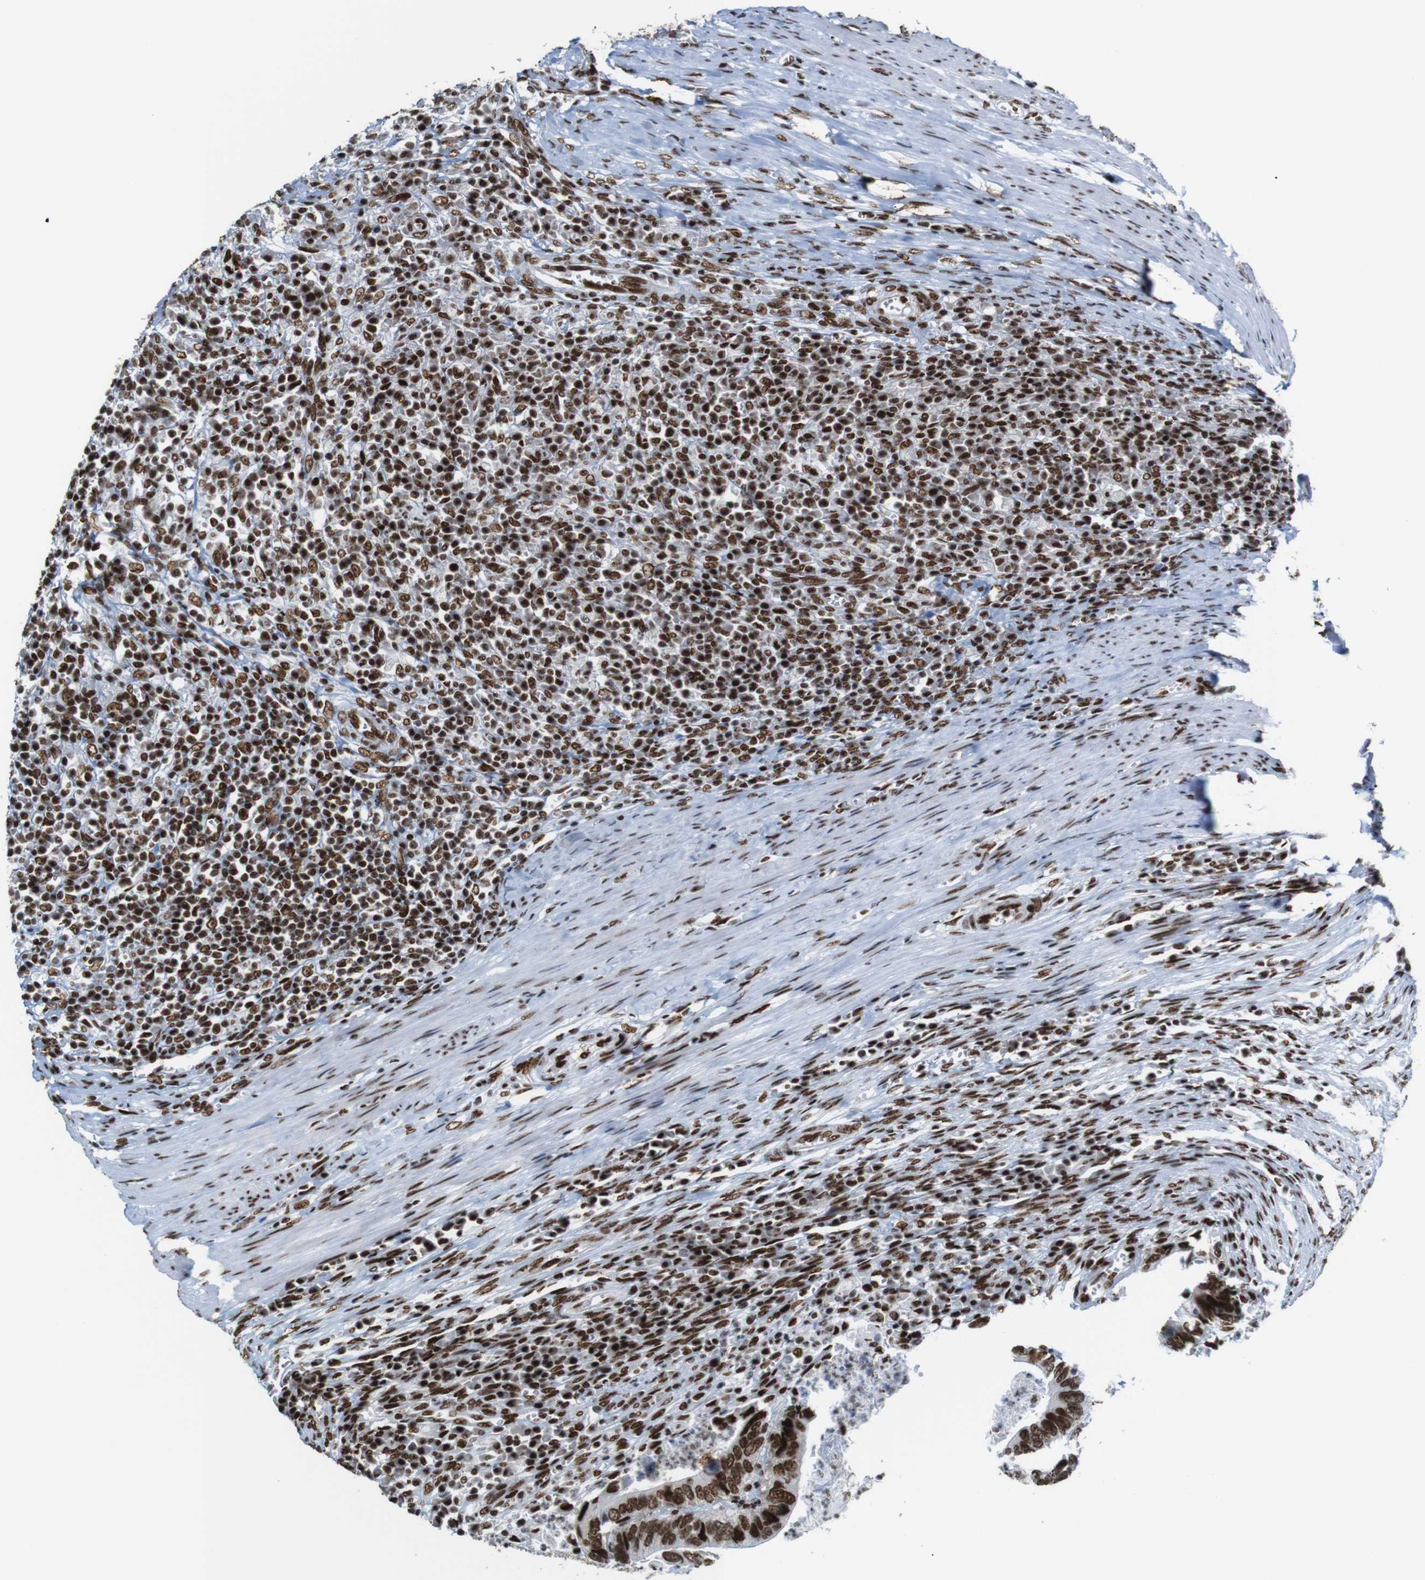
{"staining": {"intensity": "strong", "quantity": ">75%", "location": "nuclear"}, "tissue": "colorectal cancer", "cell_type": "Tumor cells", "image_type": "cancer", "snomed": [{"axis": "morphology", "description": "Adenocarcinoma, NOS"}, {"axis": "topography", "description": "Colon"}], "caption": "About >75% of tumor cells in adenocarcinoma (colorectal) show strong nuclear protein positivity as visualized by brown immunohistochemical staining.", "gene": "ROMO1", "patient": {"sex": "male", "age": 72}}